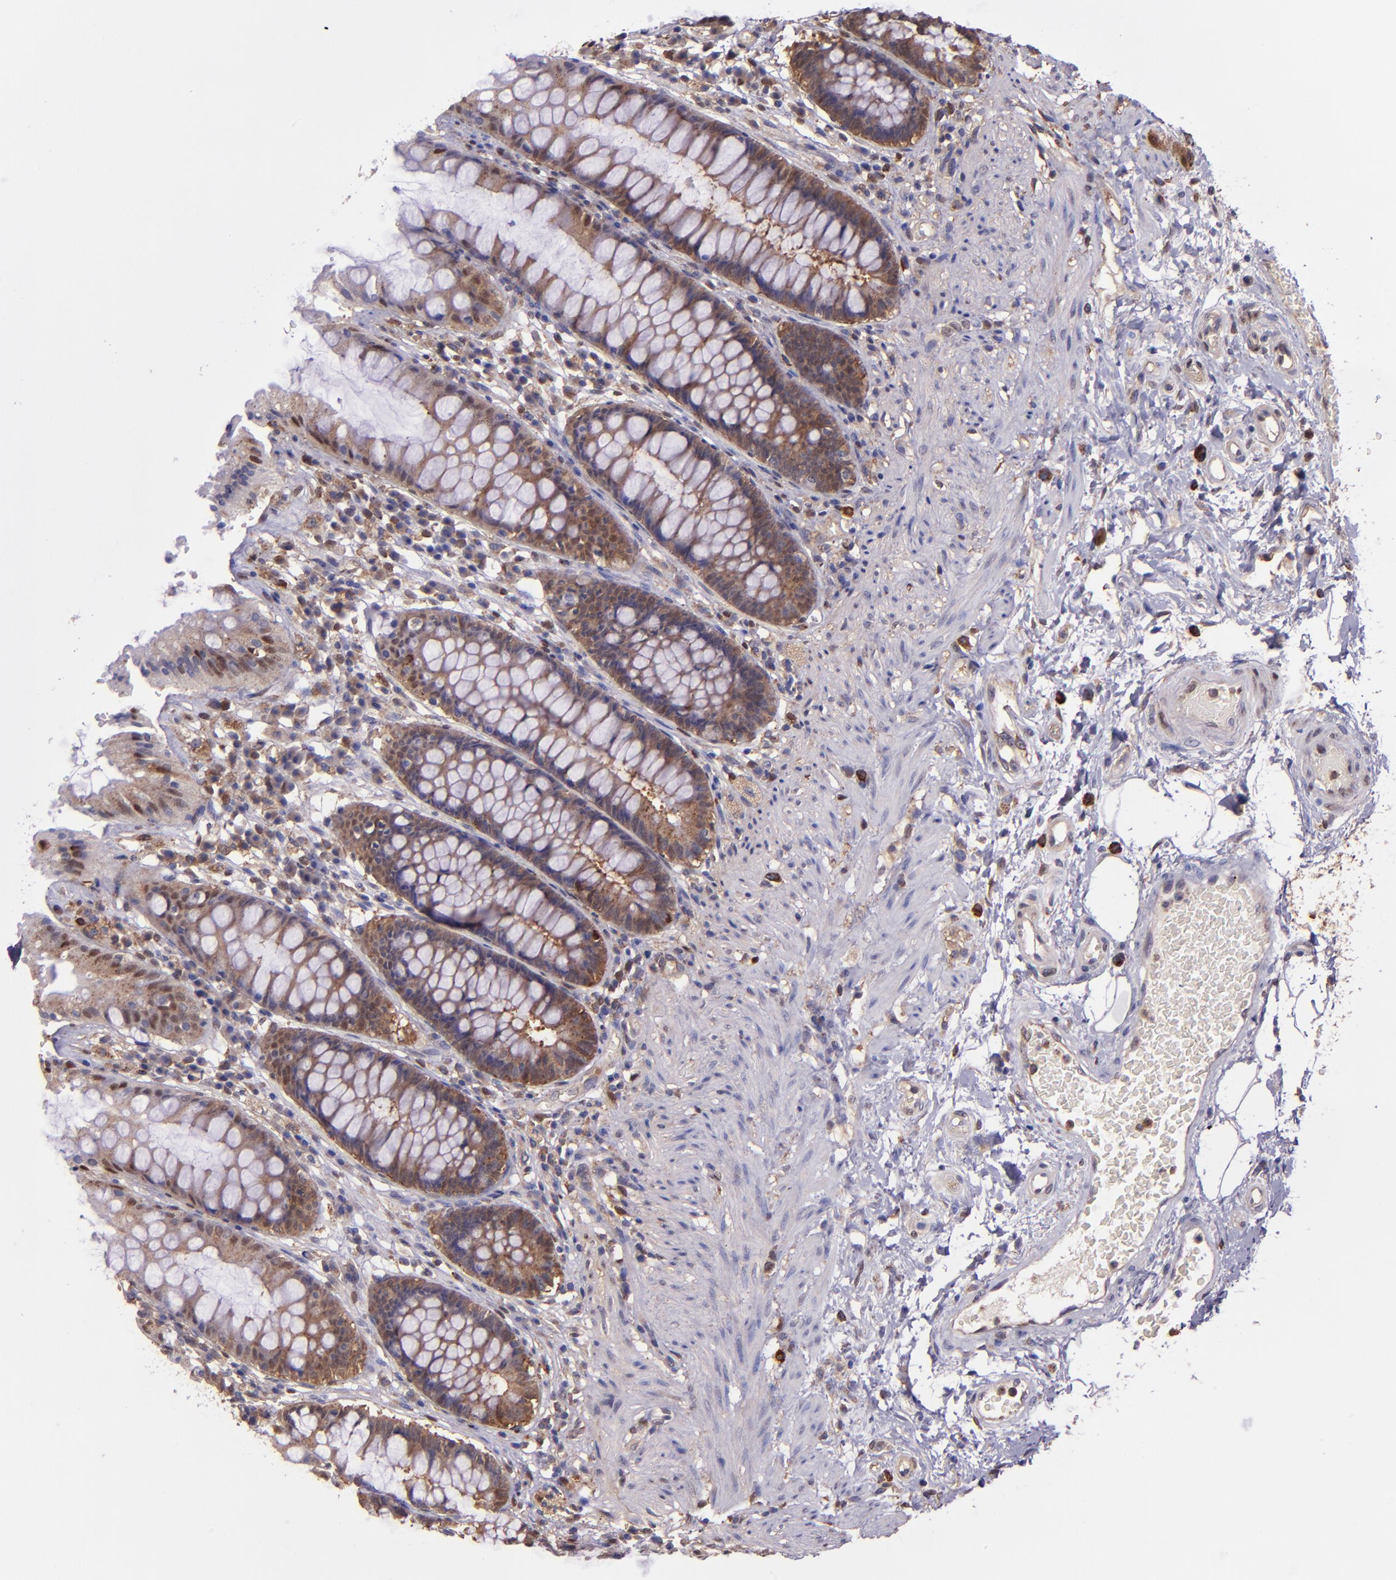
{"staining": {"intensity": "moderate", "quantity": ">75%", "location": "cytoplasmic/membranous"}, "tissue": "rectum", "cell_type": "Glandular cells", "image_type": "normal", "snomed": [{"axis": "morphology", "description": "Normal tissue, NOS"}, {"axis": "topography", "description": "Rectum"}], "caption": "An IHC histopathology image of unremarkable tissue is shown. Protein staining in brown shows moderate cytoplasmic/membranous positivity in rectum within glandular cells.", "gene": "WASH6P", "patient": {"sex": "female", "age": 46}}